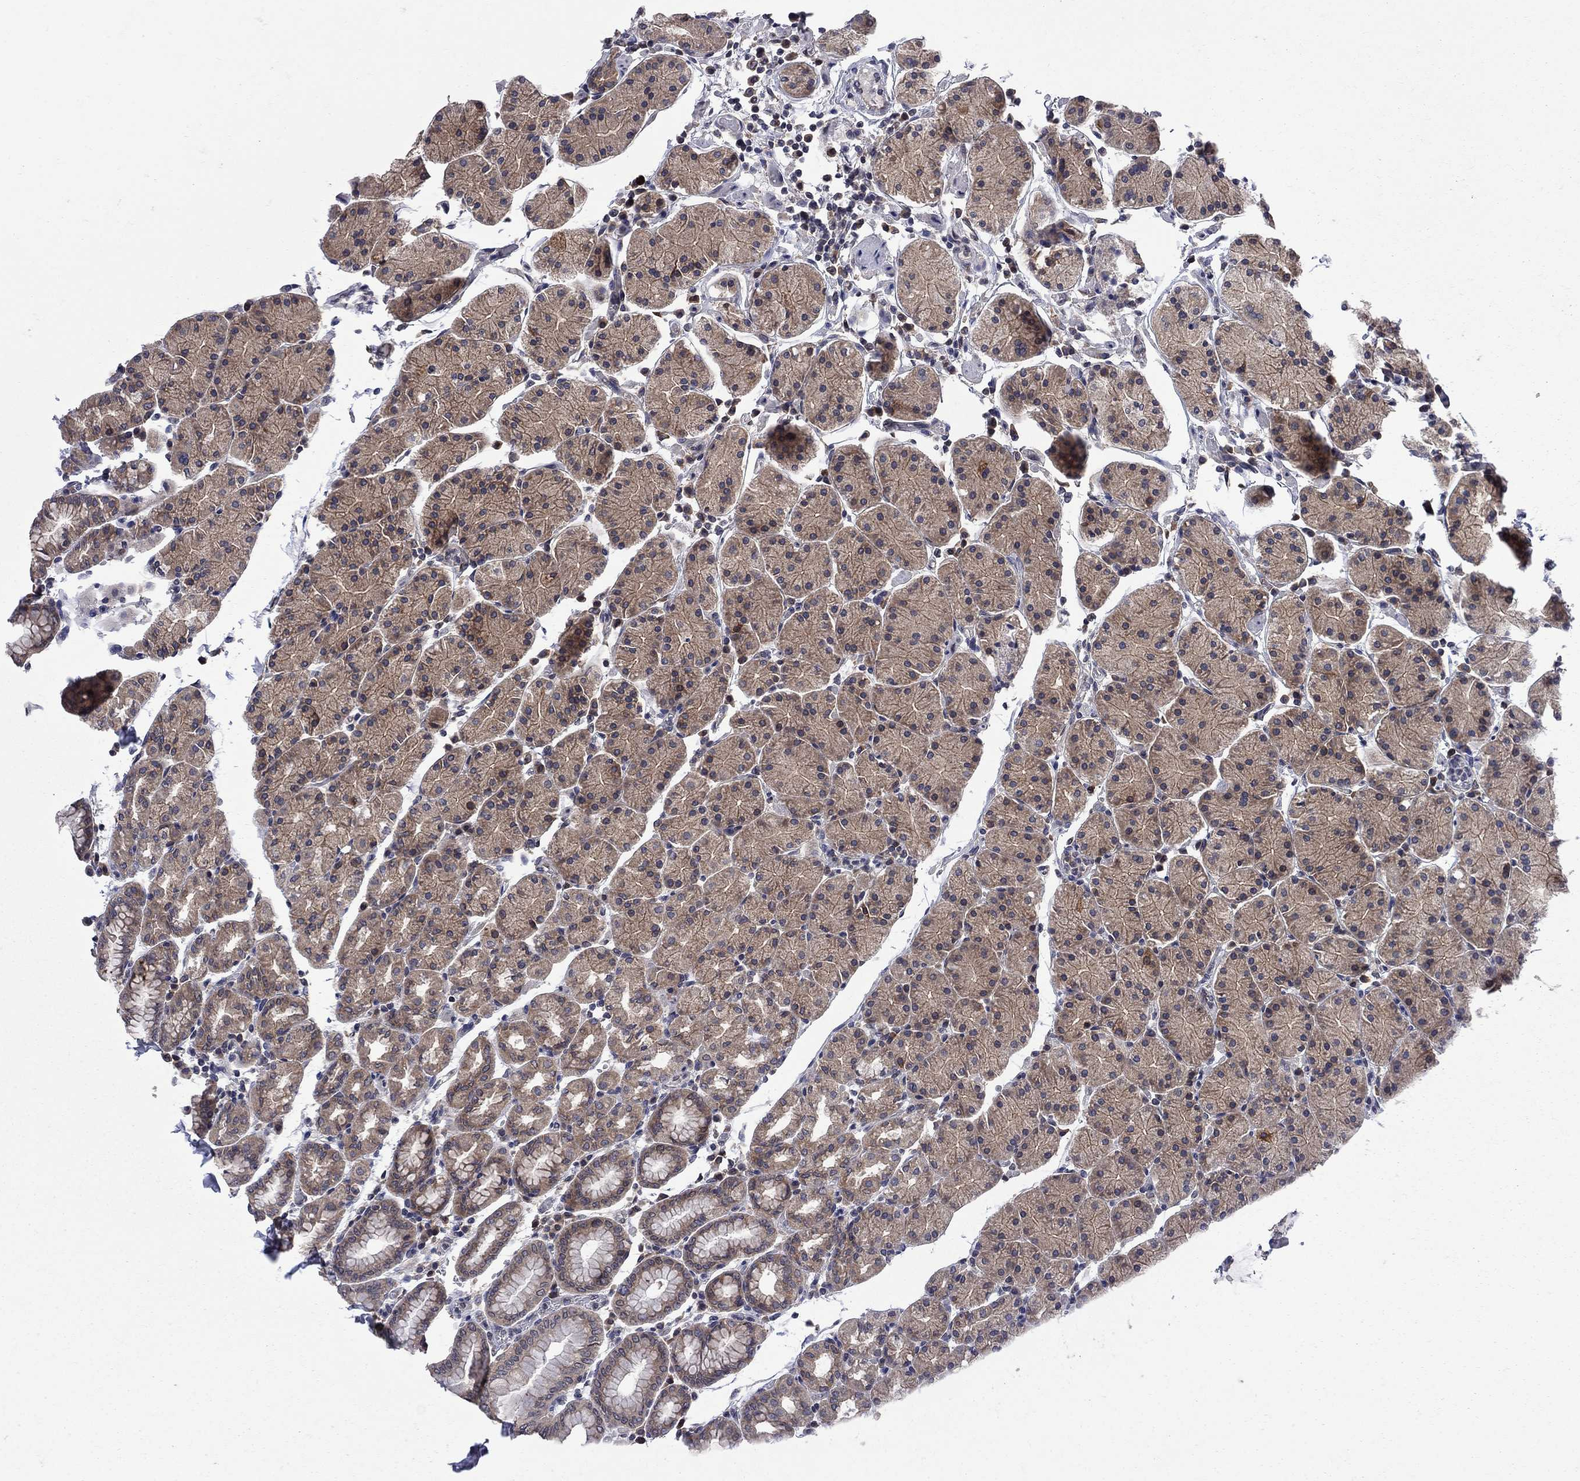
{"staining": {"intensity": "moderate", "quantity": ">75%", "location": "cytoplasmic/membranous"}, "tissue": "stomach", "cell_type": "Glandular cells", "image_type": "normal", "snomed": [{"axis": "morphology", "description": "Normal tissue, NOS"}, {"axis": "topography", "description": "Stomach"}], "caption": "Immunohistochemistry image of unremarkable stomach stained for a protein (brown), which demonstrates medium levels of moderate cytoplasmic/membranous expression in approximately >75% of glandular cells.", "gene": "CNOT11", "patient": {"sex": "male", "age": 54}}